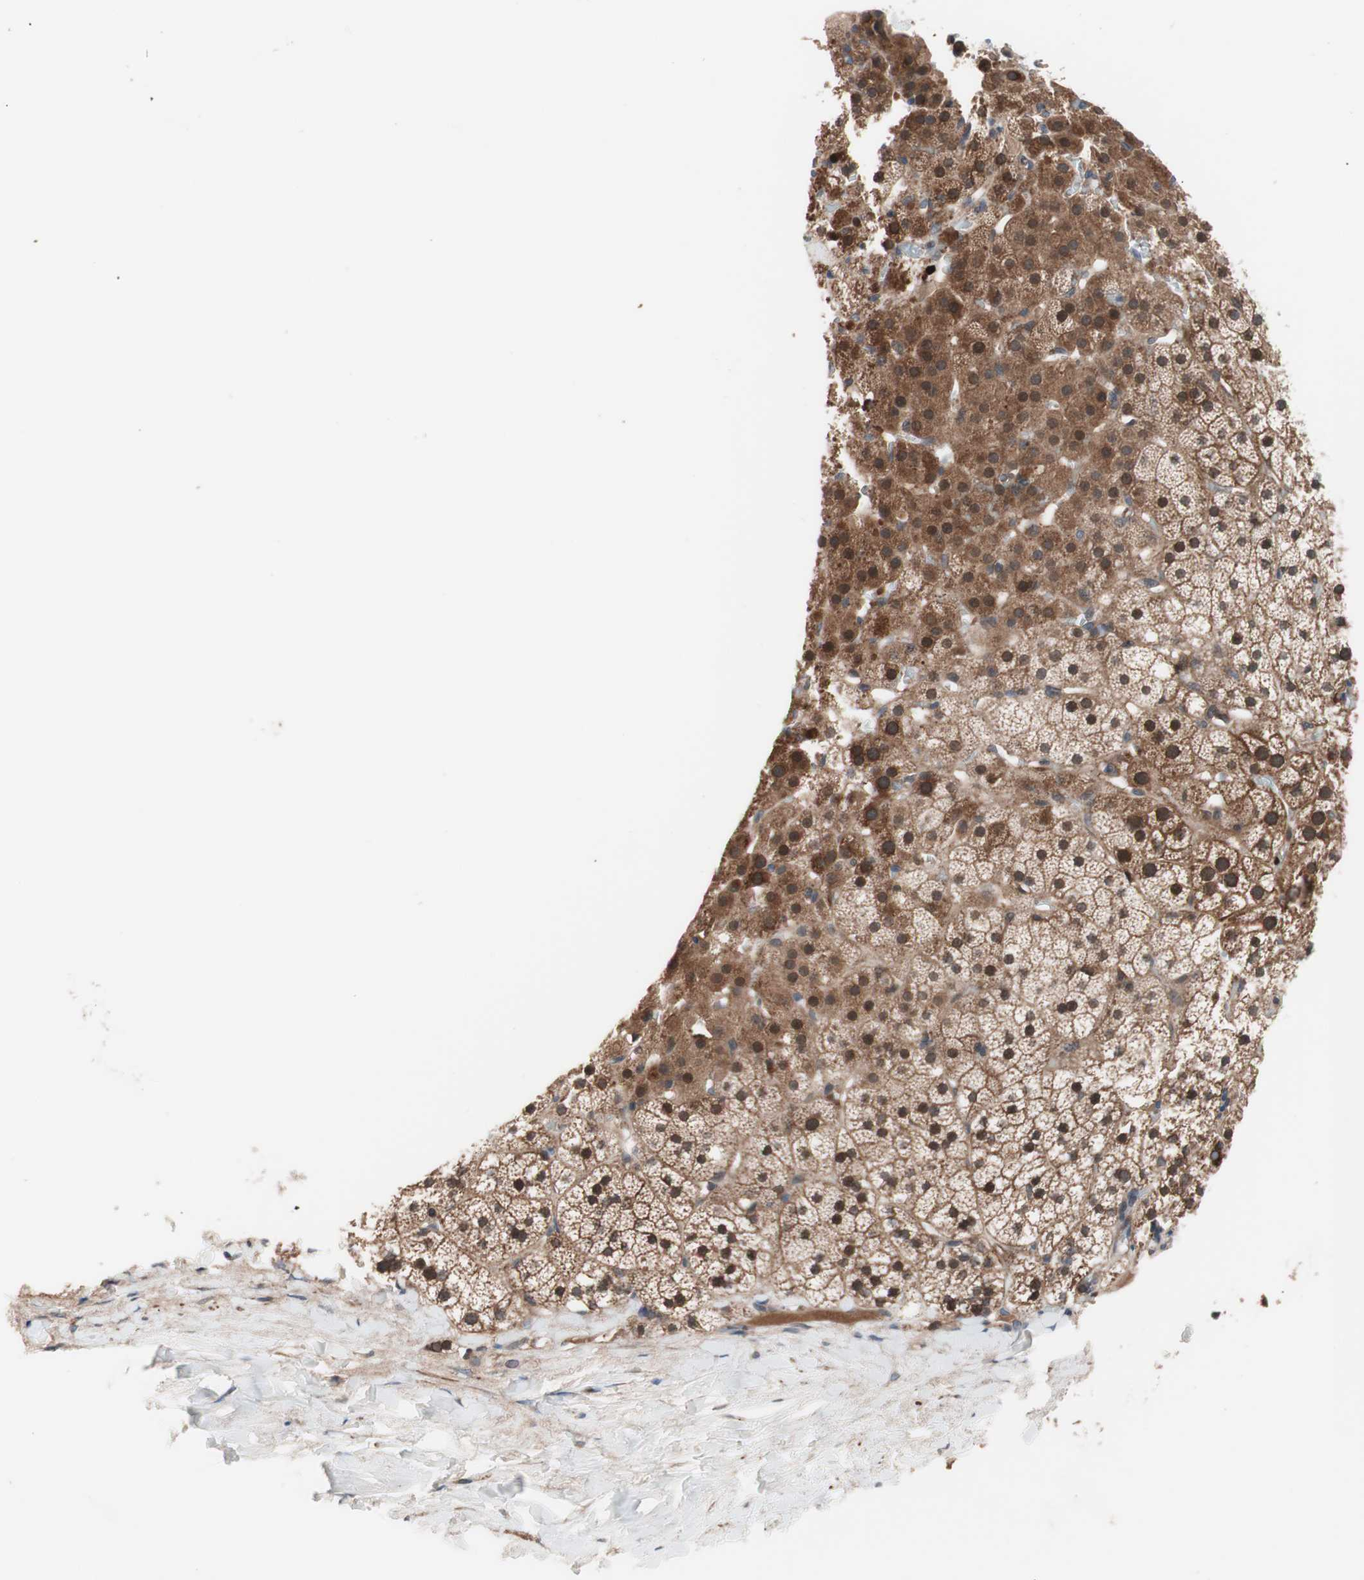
{"staining": {"intensity": "strong", "quantity": ">75%", "location": "cytoplasmic/membranous"}, "tissue": "adrenal gland", "cell_type": "Glandular cells", "image_type": "normal", "snomed": [{"axis": "morphology", "description": "Normal tissue, NOS"}, {"axis": "topography", "description": "Adrenal gland"}], "caption": "Immunohistochemistry (IHC) (DAB (3,3'-diaminobenzidine)) staining of normal human adrenal gland reveals strong cytoplasmic/membranous protein expression in approximately >75% of glandular cells.", "gene": "HMBS", "patient": {"sex": "male", "age": 35}}